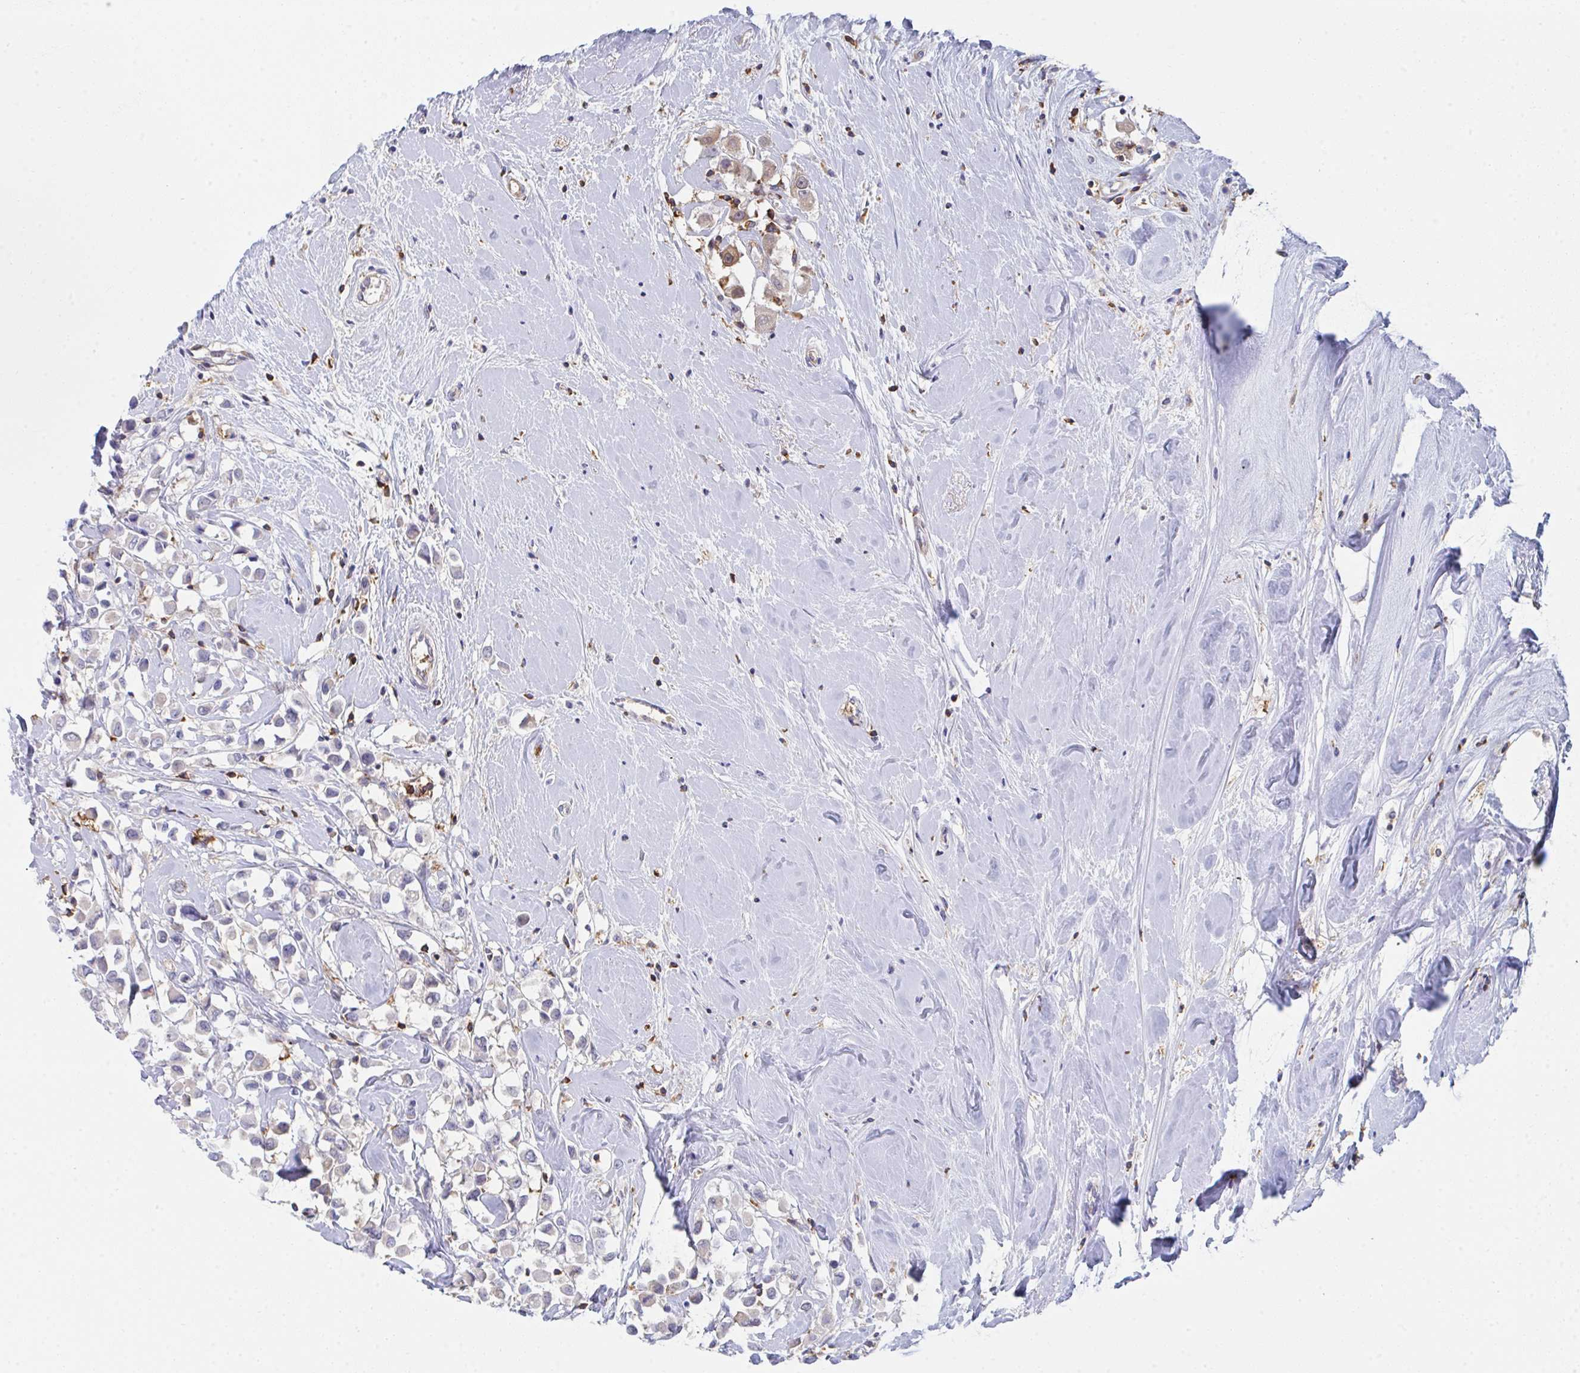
{"staining": {"intensity": "moderate", "quantity": "<25%", "location": "cytoplasmic/membranous"}, "tissue": "breast cancer", "cell_type": "Tumor cells", "image_type": "cancer", "snomed": [{"axis": "morphology", "description": "Duct carcinoma"}, {"axis": "topography", "description": "Breast"}], "caption": "This is a histology image of immunohistochemistry (IHC) staining of breast cancer (invasive ductal carcinoma), which shows moderate staining in the cytoplasmic/membranous of tumor cells.", "gene": "WNK1", "patient": {"sex": "female", "age": 61}}